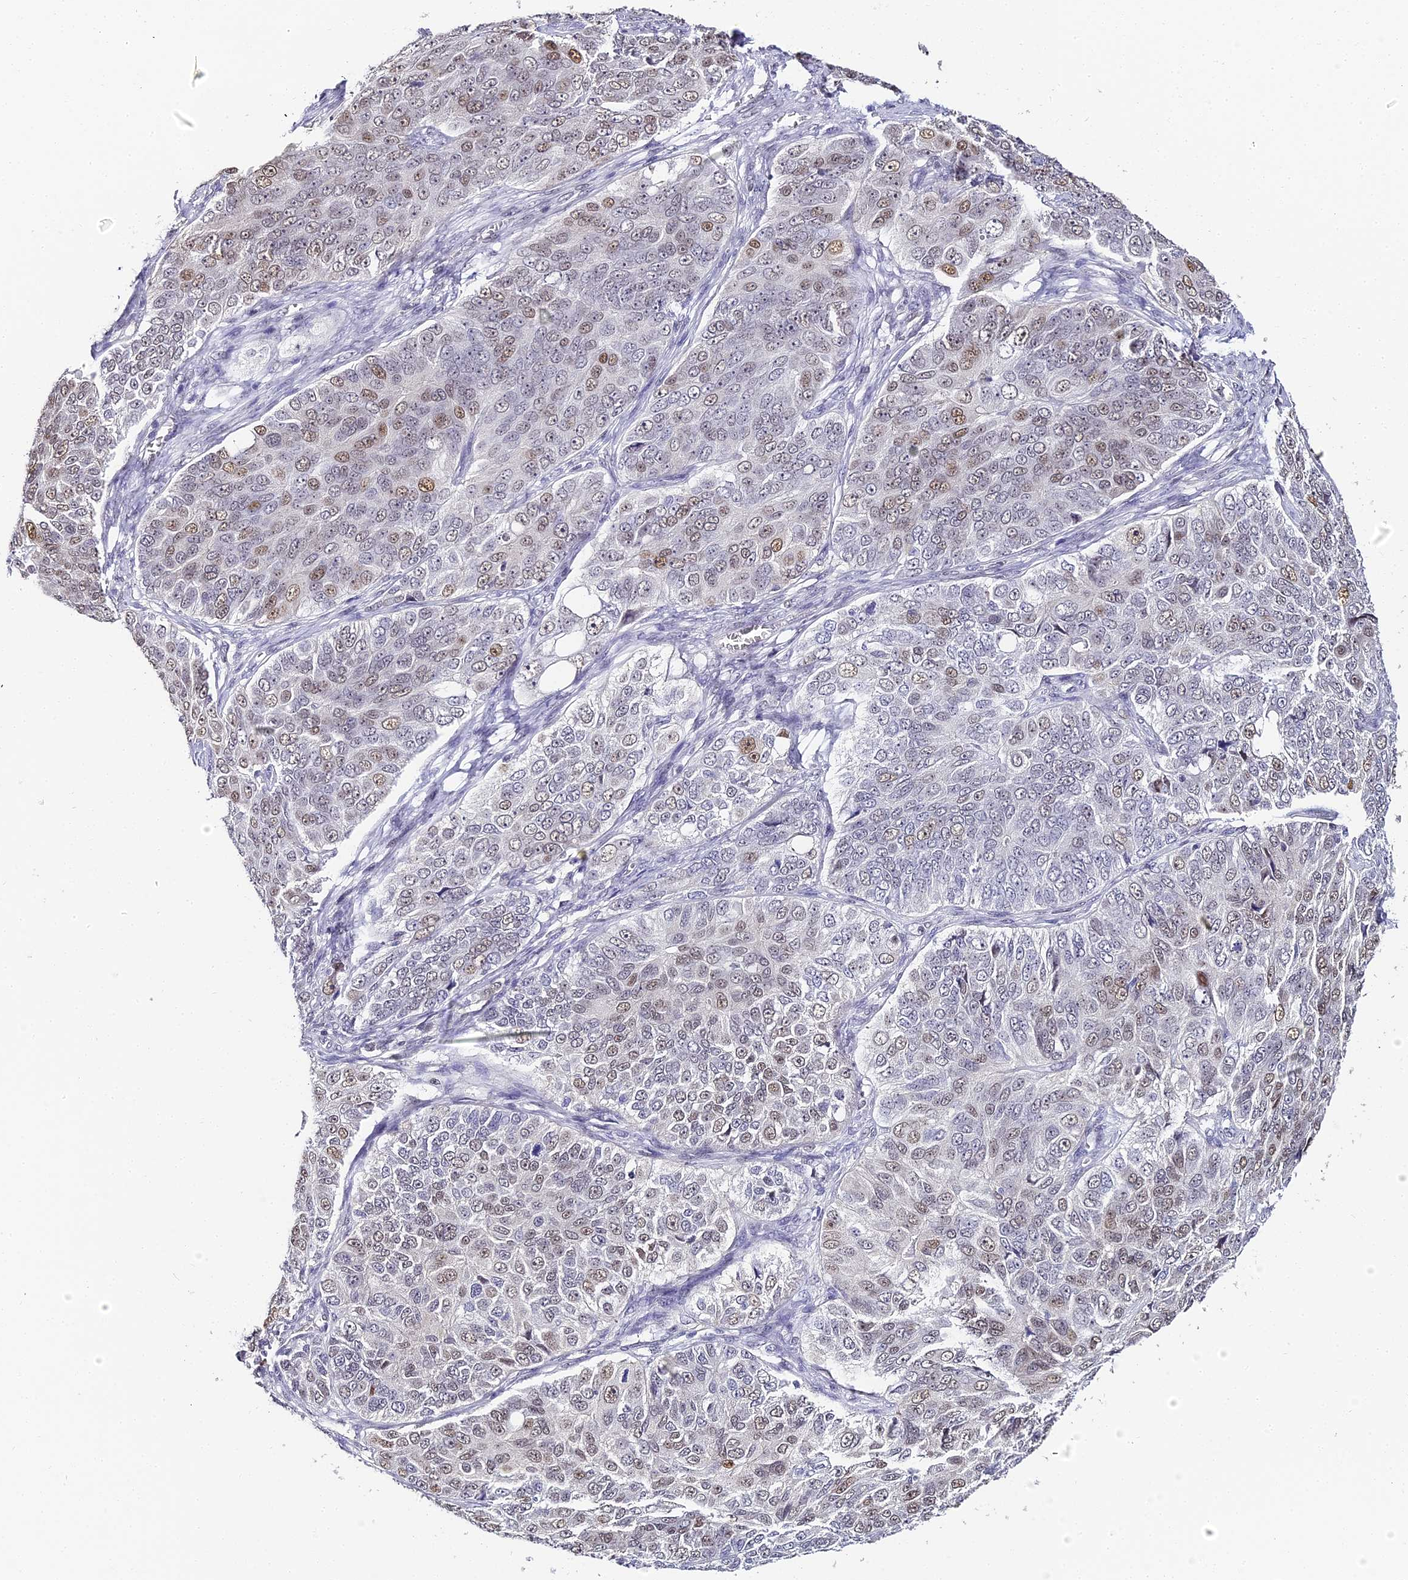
{"staining": {"intensity": "weak", "quantity": "25%-75%", "location": "nuclear"}, "tissue": "ovarian cancer", "cell_type": "Tumor cells", "image_type": "cancer", "snomed": [{"axis": "morphology", "description": "Carcinoma, endometroid"}, {"axis": "topography", "description": "Ovary"}], "caption": "This image shows IHC staining of endometroid carcinoma (ovarian), with low weak nuclear expression in approximately 25%-75% of tumor cells.", "gene": "ABHD14A-ACY1", "patient": {"sex": "female", "age": 51}}